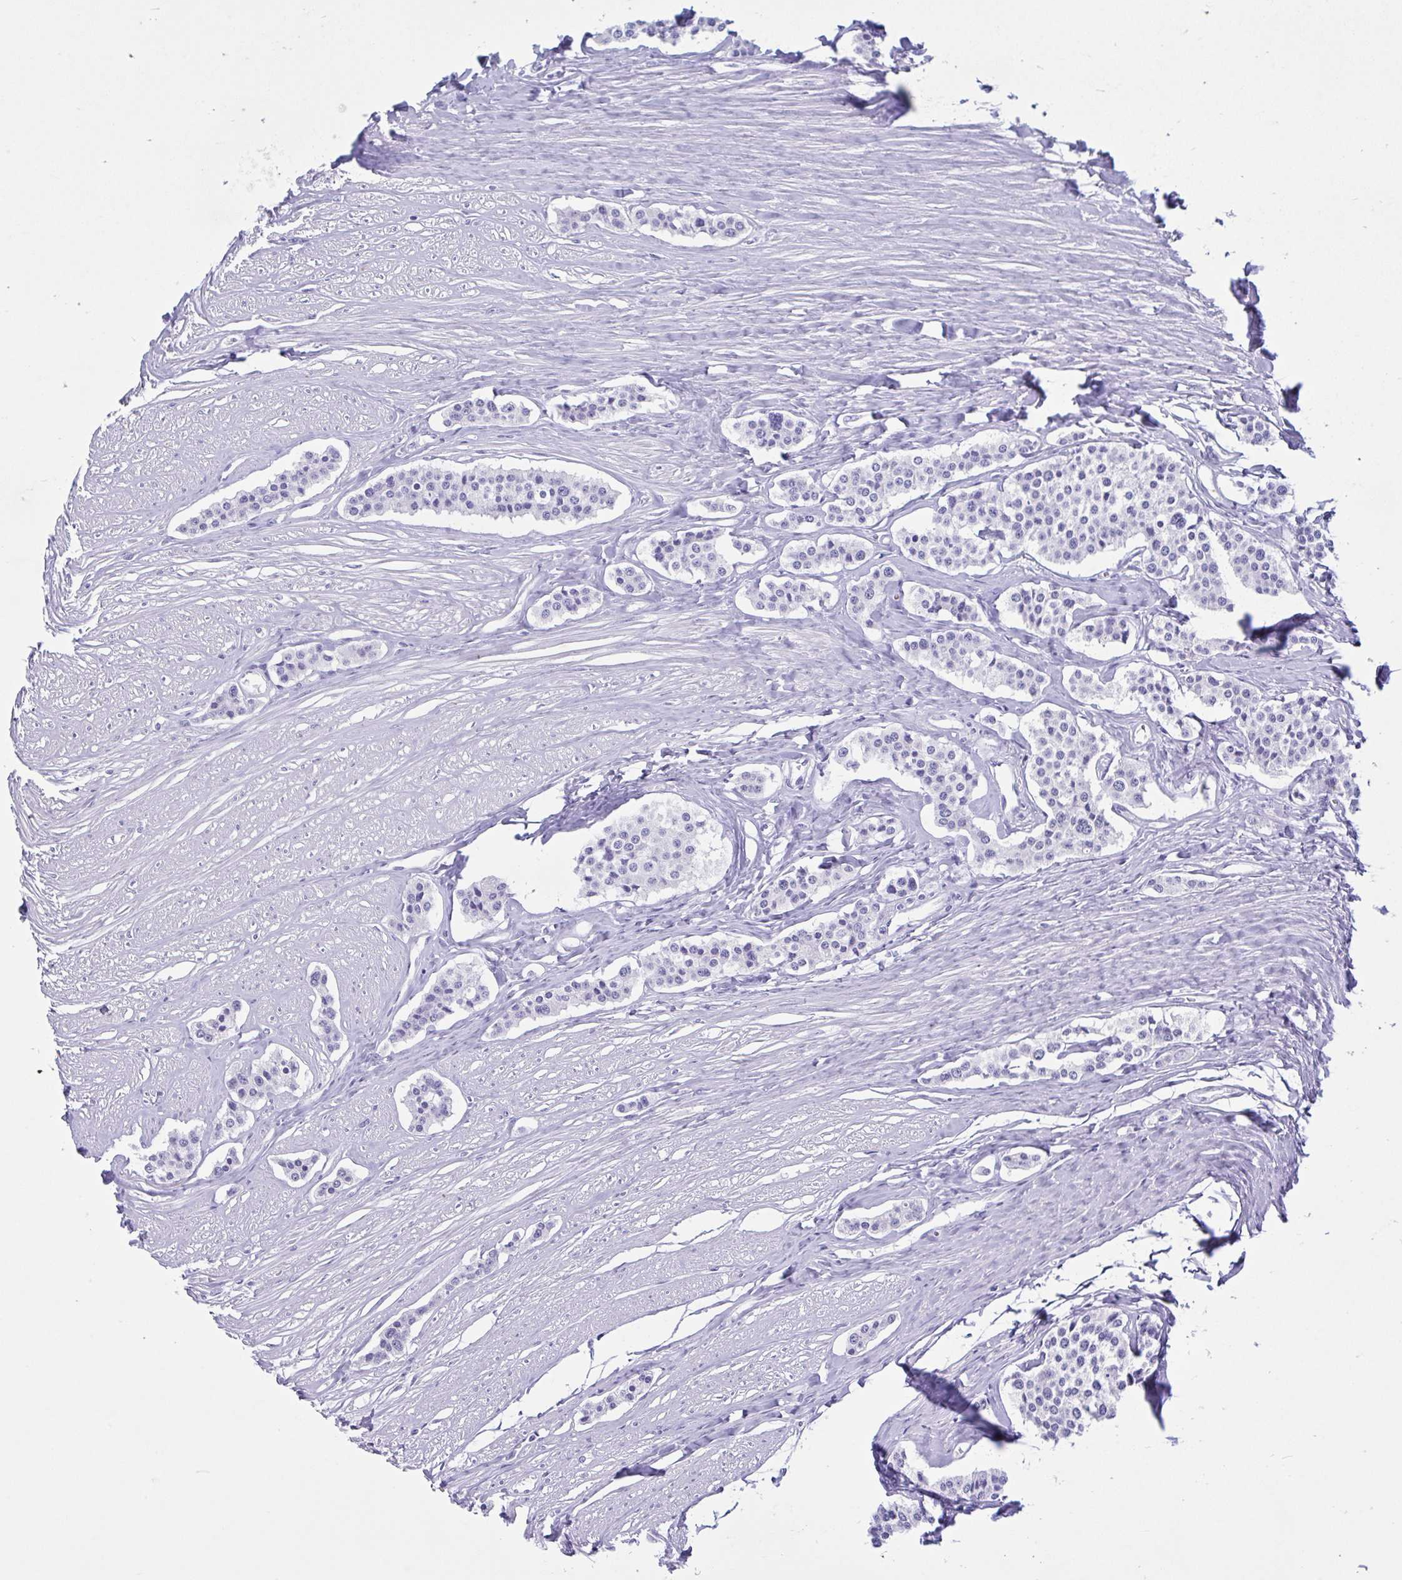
{"staining": {"intensity": "negative", "quantity": "none", "location": "none"}, "tissue": "carcinoid", "cell_type": "Tumor cells", "image_type": "cancer", "snomed": [{"axis": "morphology", "description": "Carcinoid, malignant, NOS"}, {"axis": "topography", "description": "Small intestine"}], "caption": "This image is of malignant carcinoid stained with immunohistochemistry to label a protein in brown with the nuclei are counter-stained blue. There is no expression in tumor cells. (Brightfield microscopy of DAB immunohistochemistry (IHC) at high magnification).", "gene": "OR4N4", "patient": {"sex": "male", "age": 60}}